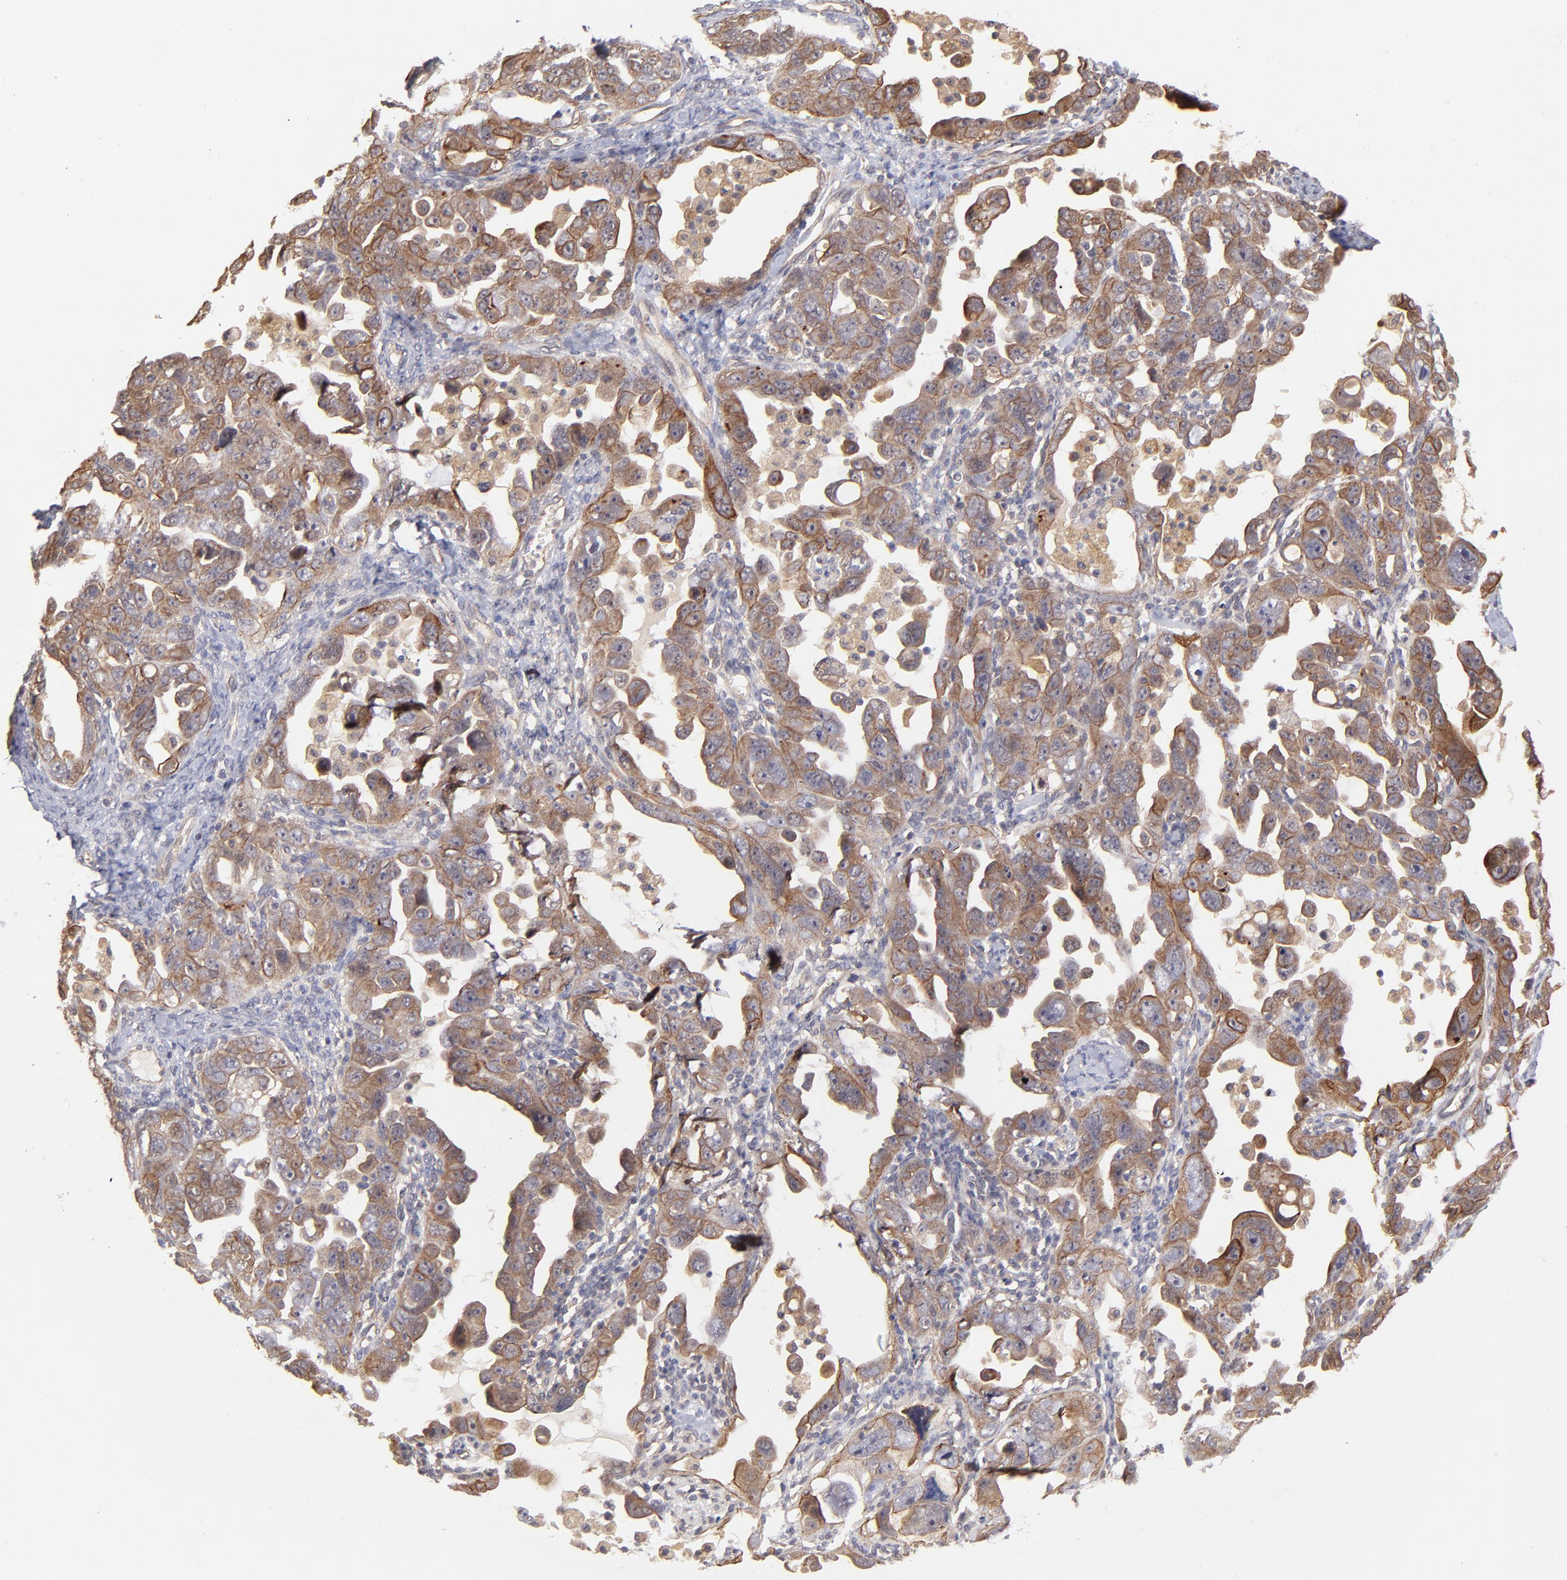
{"staining": {"intensity": "moderate", "quantity": ">75%", "location": "cytoplasmic/membranous"}, "tissue": "ovarian cancer", "cell_type": "Tumor cells", "image_type": "cancer", "snomed": [{"axis": "morphology", "description": "Cystadenocarcinoma, serous, NOS"}, {"axis": "topography", "description": "Ovary"}], "caption": "Immunohistochemical staining of ovarian serous cystadenocarcinoma demonstrates medium levels of moderate cytoplasmic/membranous expression in approximately >75% of tumor cells.", "gene": "STAP2", "patient": {"sex": "female", "age": 66}}